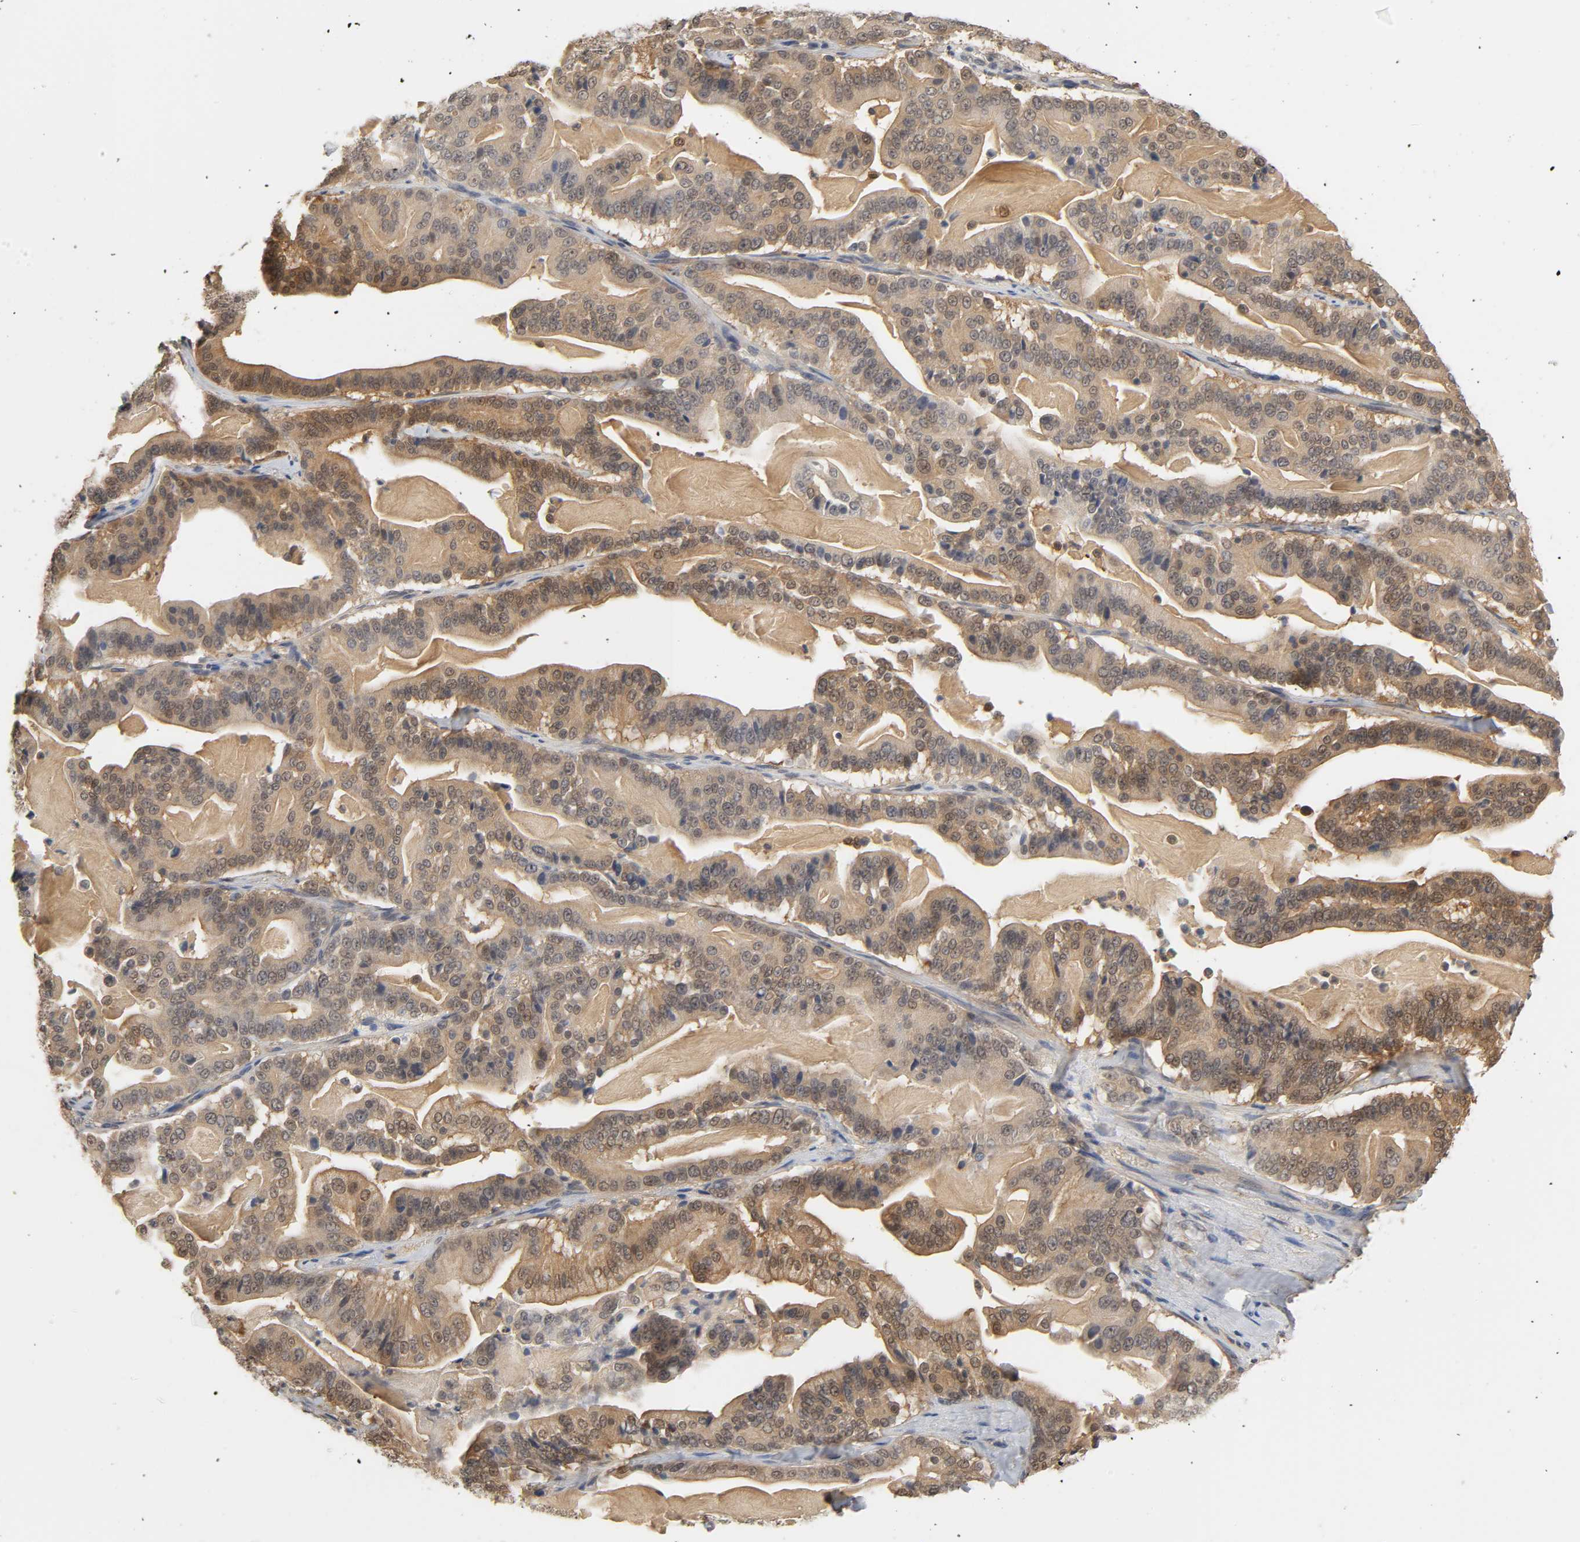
{"staining": {"intensity": "moderate", "quantity": ">75%", "location": "cytoplasmic/membranous"}, "tissue": "pancreatic cancer", "cell_type": "Tumor cells", "image_type": "cancer", "snomed": [{"axis": "morphology", "description": "Adenocarcinoma, NOS"}, {"axis": "topography", "description": "Pancreas"}], "caption": "A brown stain shows moderate cytoplasmic/membranous positivity of a protein in human pancreatic cancer tumor cells.", "gene": "MIF", "patient": {"sex": "male", "age": 63}}